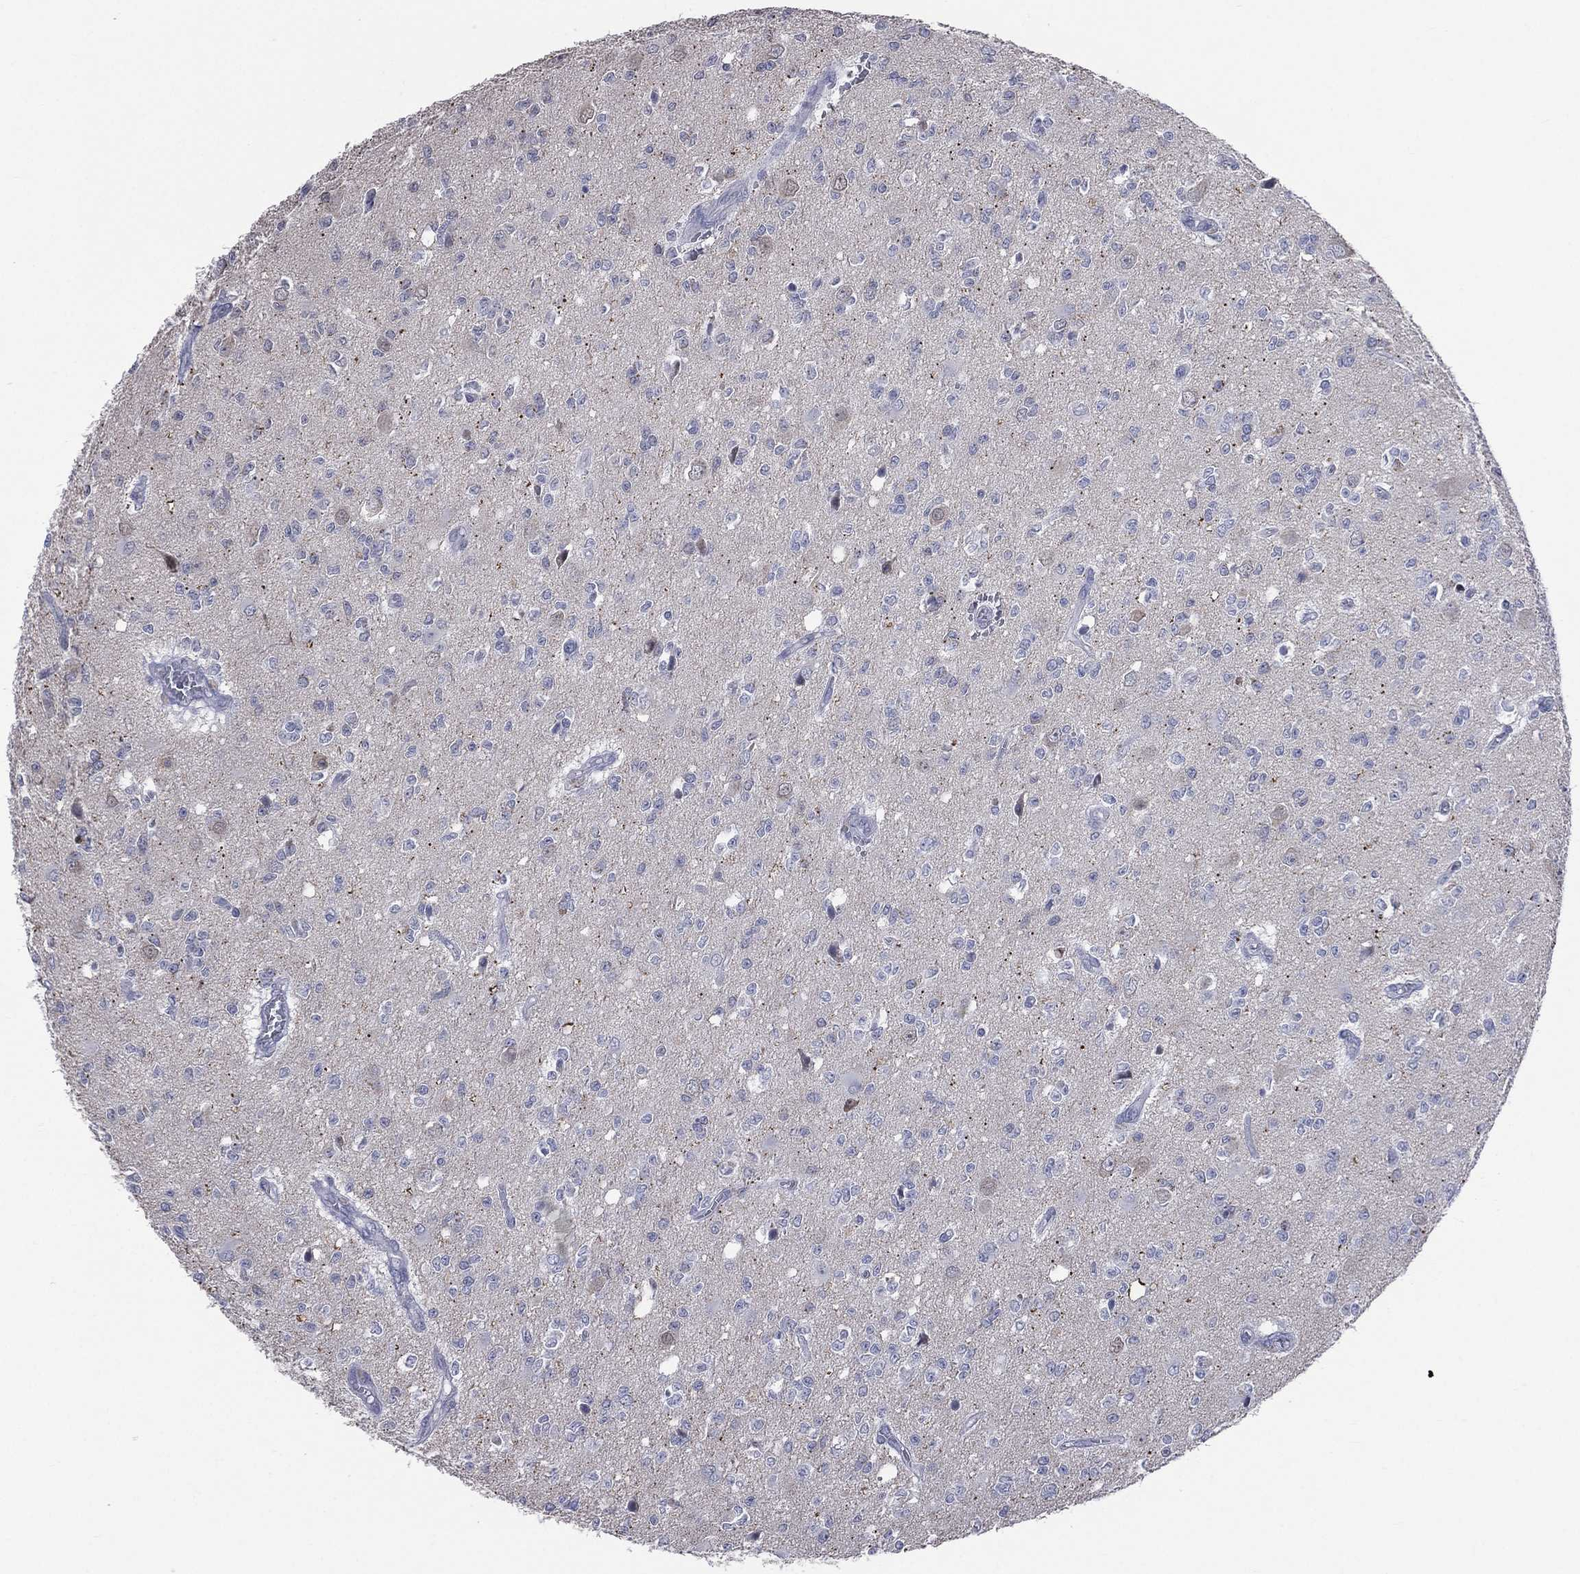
{"staining": {"intensity": "negative", "quantity": "none", "location": "none"}, "tissue": "glioma", "cell_type": "Tumor cells", "image_type": "cancer", "snomed": [{"axis": "morphology", "description": "Glioma, malignant, Low grade"}, {"axis": "topography", "description": "Brain"}], "caption": "IHC image of glioma stained for a protein (brown), which shows no staining in tumor cells.", "gene": "AKAP3", "patient": {"sex": "female", "age": 45}}